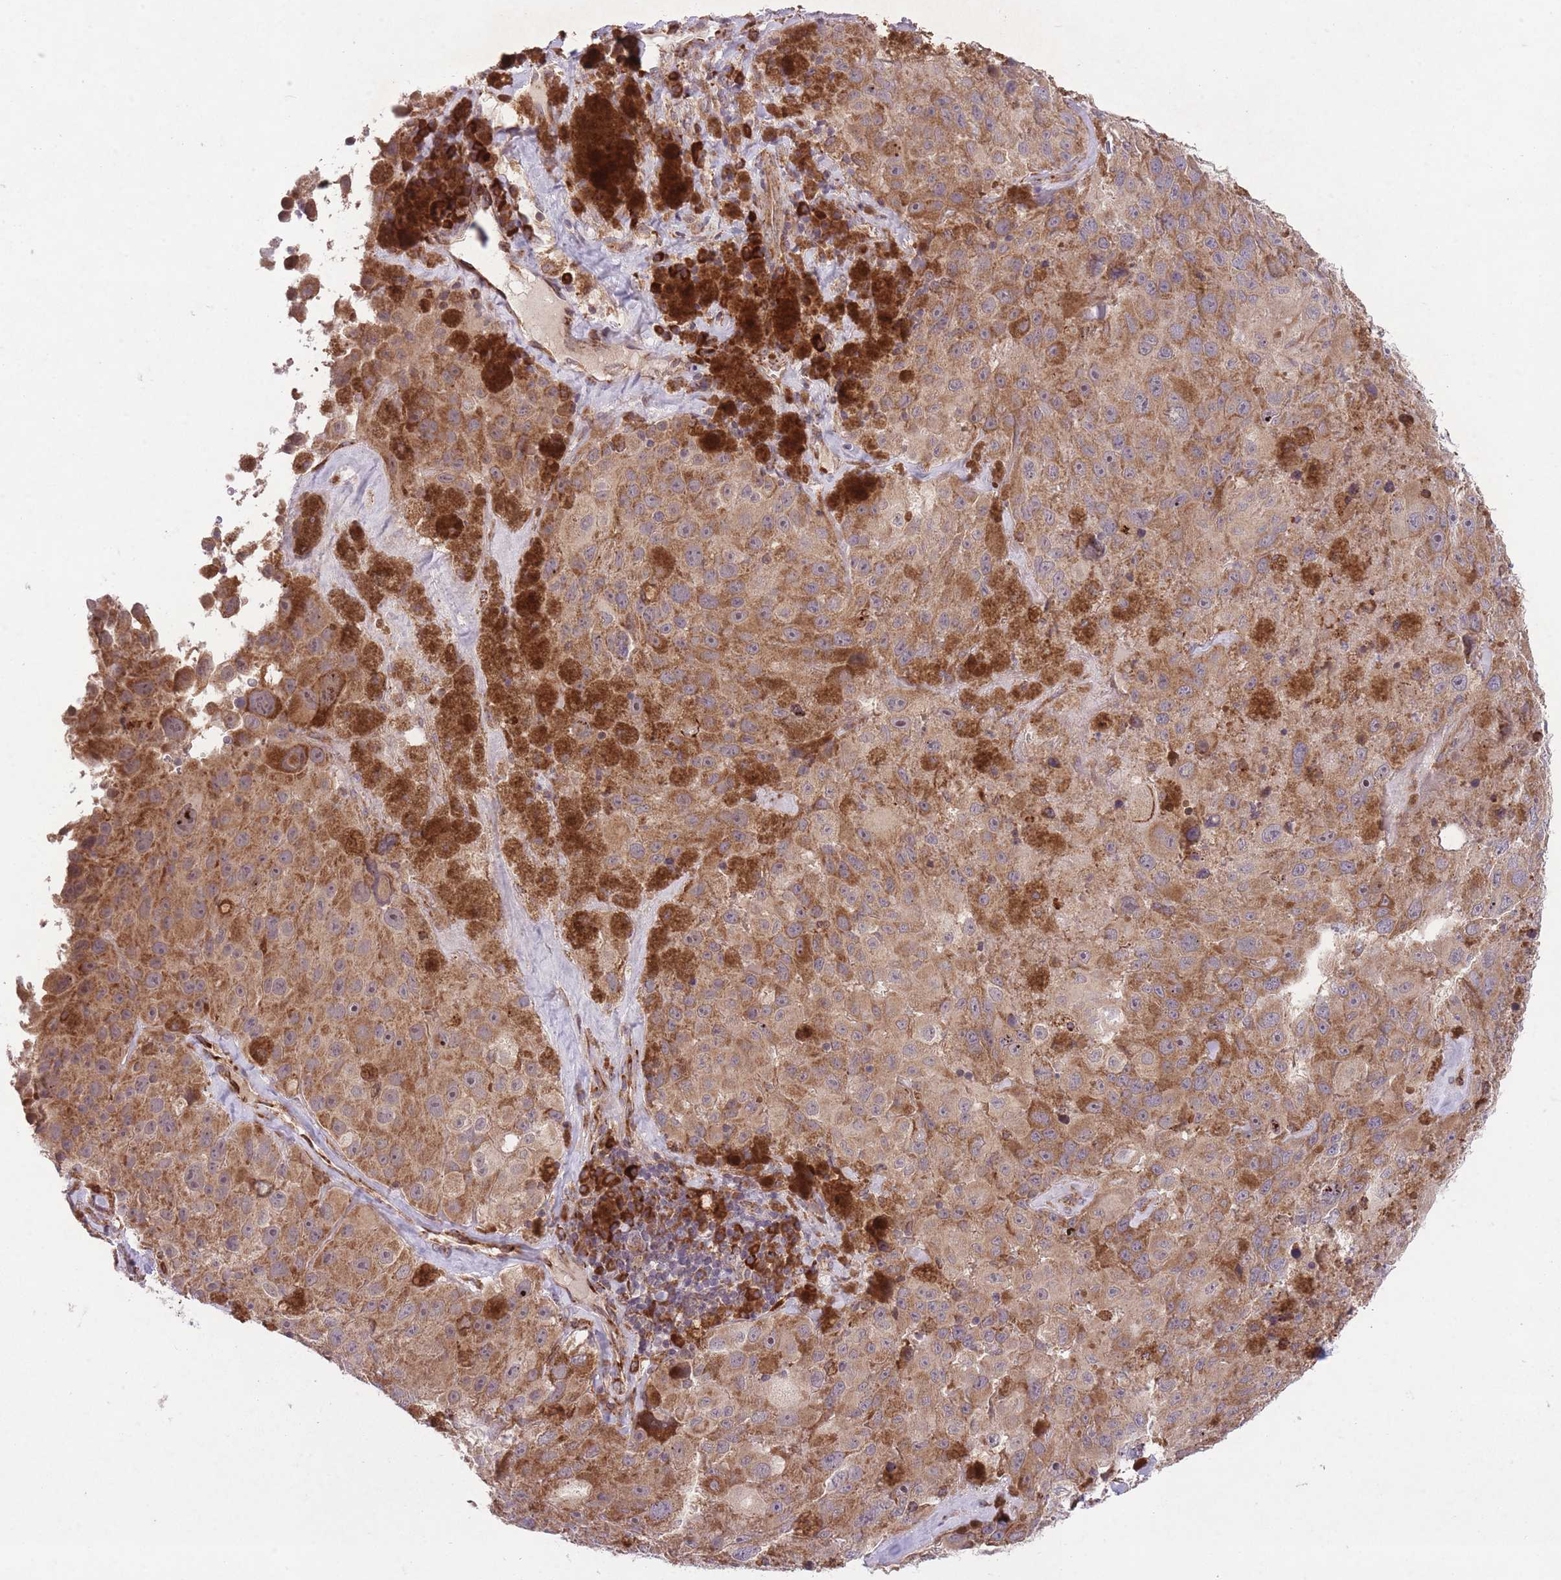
{"staining": {"intensity": "moderate", "quantity": ">75%", "location": "cytoplasmic/membranous"}, "tissue": "melanoma", "cell_type": "Tumor cells", "image_type": "cancer", "snomed": [{"axis": "morphology", "description": "Malignant melanoma, Metastatic site"}, {"axis": "topography", "description": "Lymph node"}], "caption": "Melanoma tissue shows moderate cytoplasmic/membranous expression in approximately >75% of tumor cells, visualized by immunohistochemistry.", "gene": "TTLL3", "patient": {"sex": "male", "age": 62}}